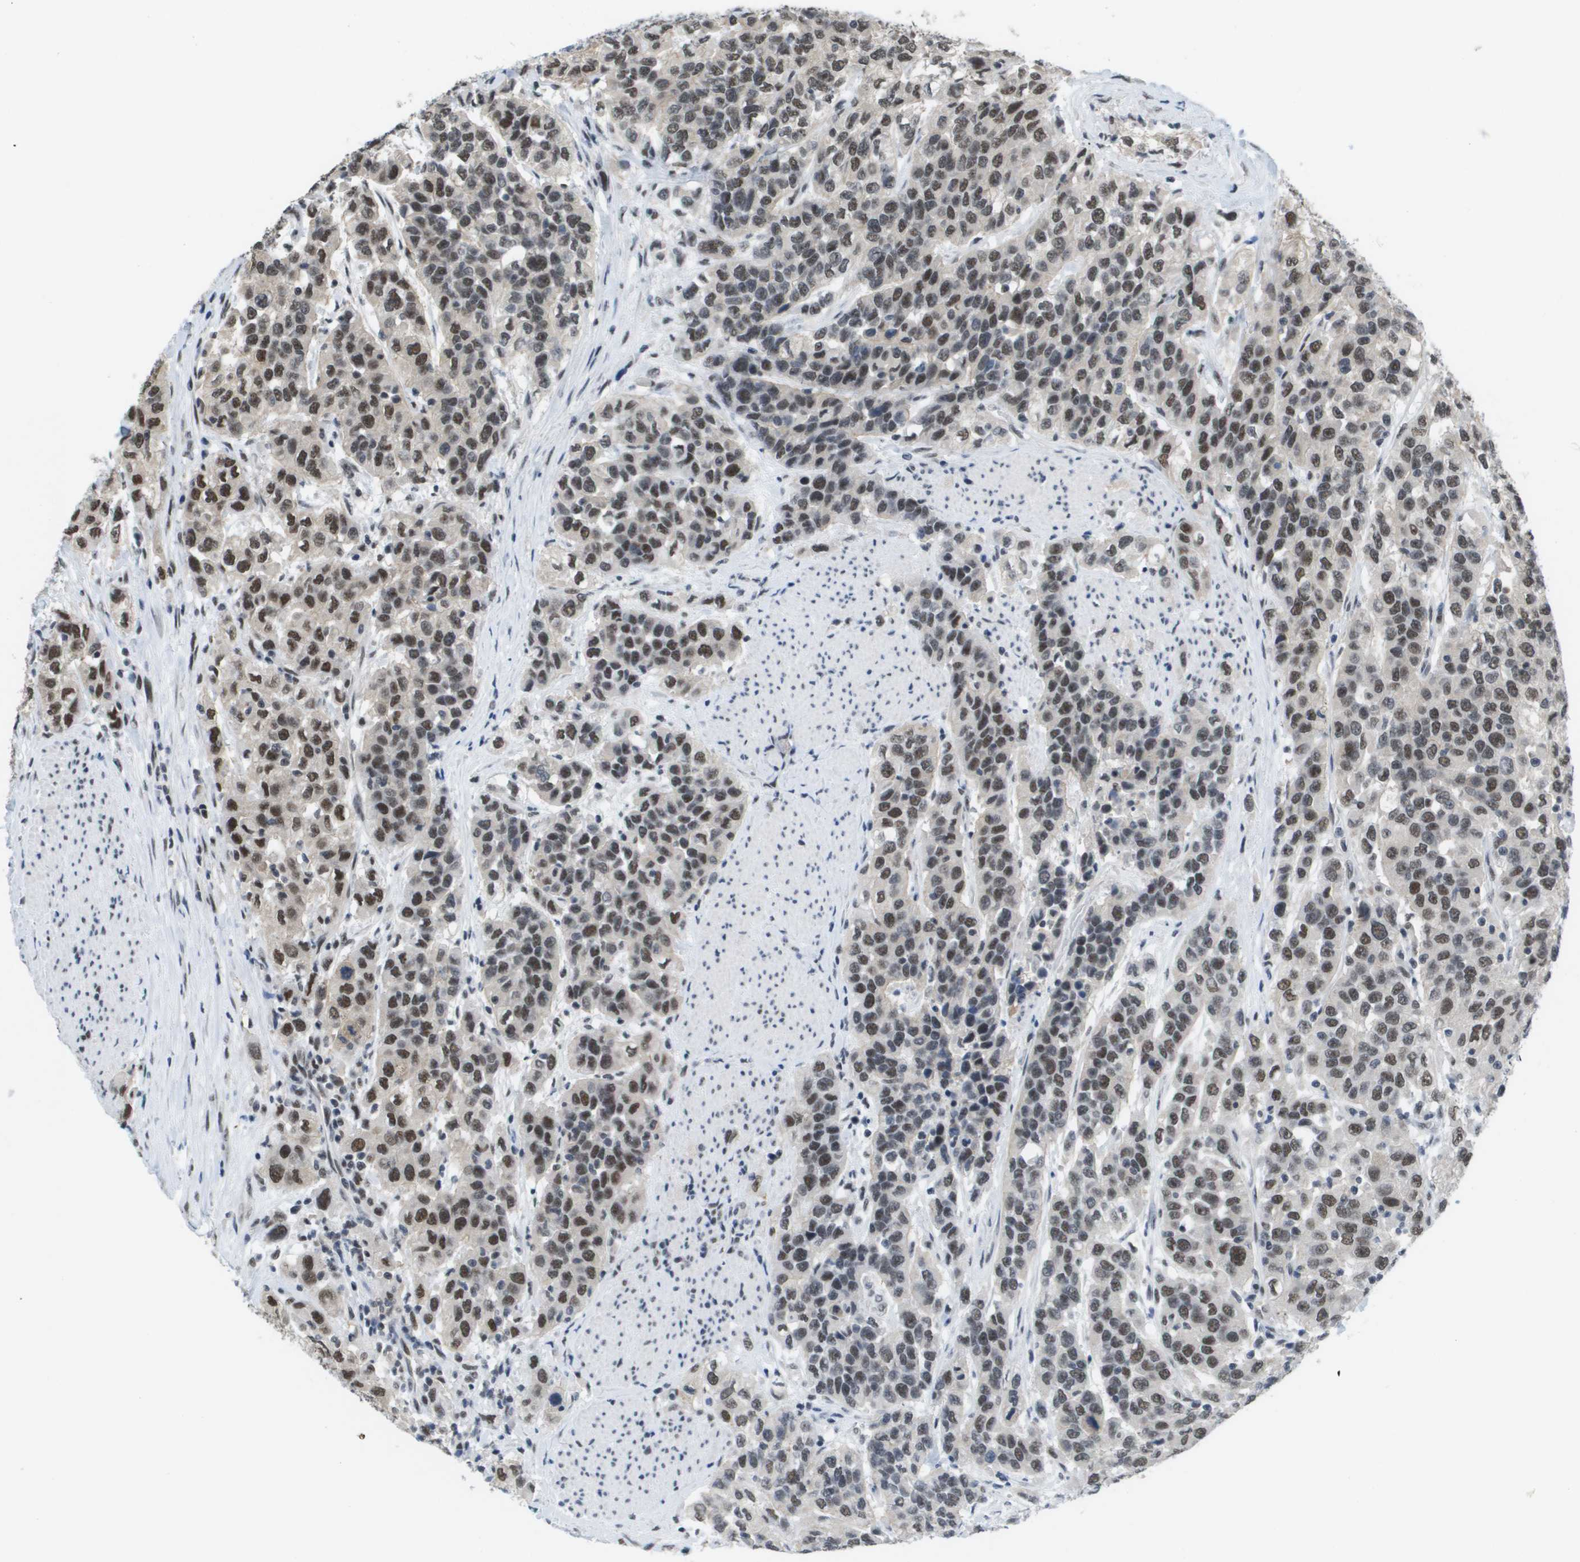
{"staining": {"intensity": "moderate", "quantity": ">75%", "location": "nuclear"}, "tissue": "urothelial cancer", "cell_type": "Tumor cells", "image_type": "cancer", "snomed": [{"axis": "morphology", "description": "Urothelial carcinoma, High grade"}, {"axis": "topography", "description": "Urinary bladder"}], "caption": "Urothelial cancer tissue exhibits moderate nuclear expression in about >75% of tumor cells, visualized by immunohistochemistry.", "gene": "ISY1", "patient": {"sex": "female", "age": 80}}